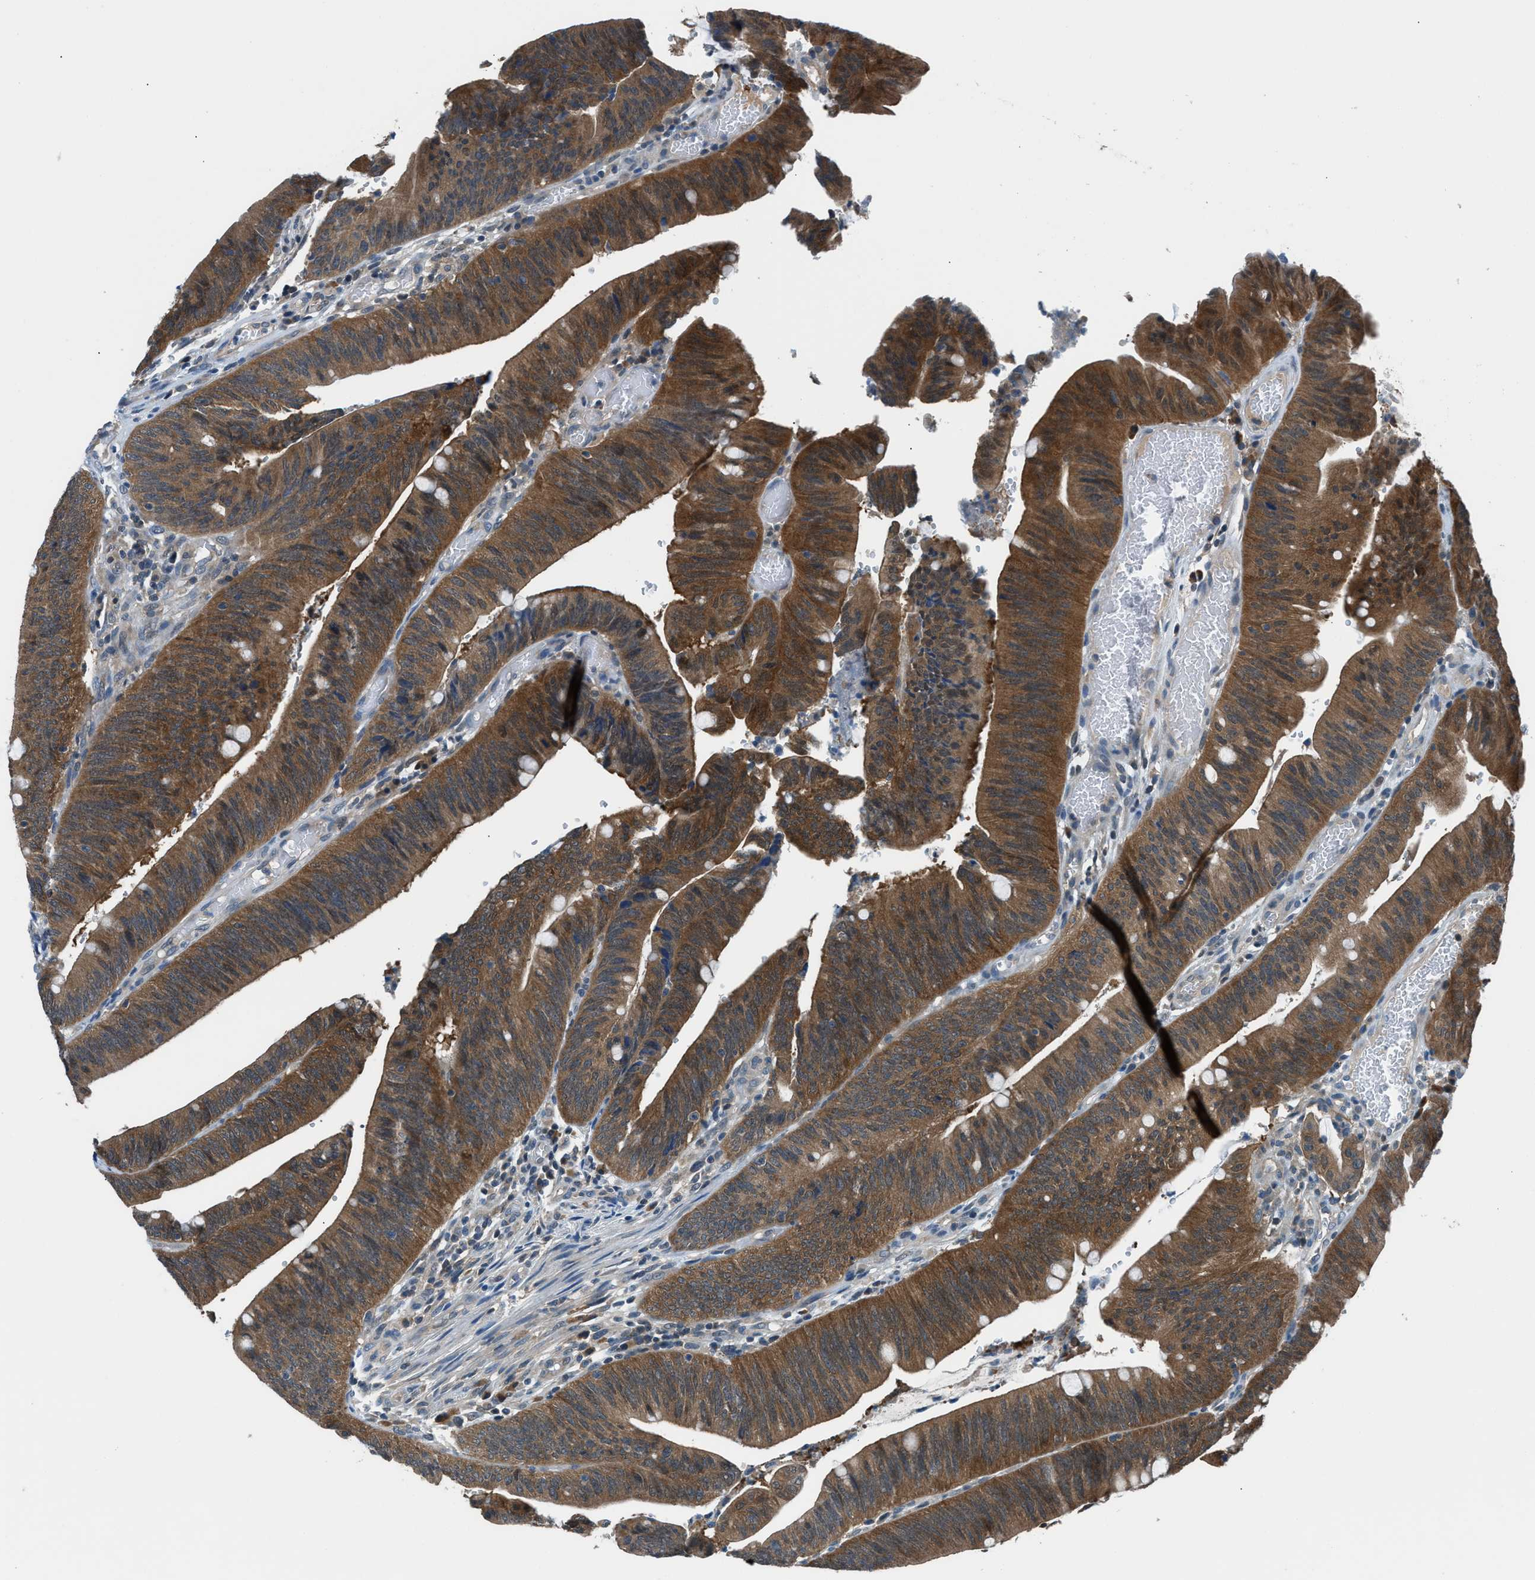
{"staining": {"intensity": "strong", "quantity": ">75%", "location": "cytoplasmic/membranous"}, "tissue": "colorectal cancer", "cell_type": "Tumor cells", "image_type": "cancer", "snomed": [{"axis": "morphology", "description": "Normal tissue, NOS"}, {"axis": "morphology", "description": "Adenocarcinoma, NOS"}, {"axis": "topography", "description": "Rectum"}], "caption": "Immunohistochemistry (IHC) (DAB (3,3'-diaminobenzidine)) staining of human colorectal cancer (adenocarcinoma) reveals strong cytoplasmic/membranous protein positivity in approximately >75% of tumor cells. (DAB (3,3'-diaminobenzidine) = brown stain, brightfield microscopy at high magnification).", "gene": "ACP1", "patient": {"sex": "female", "age": 66}}